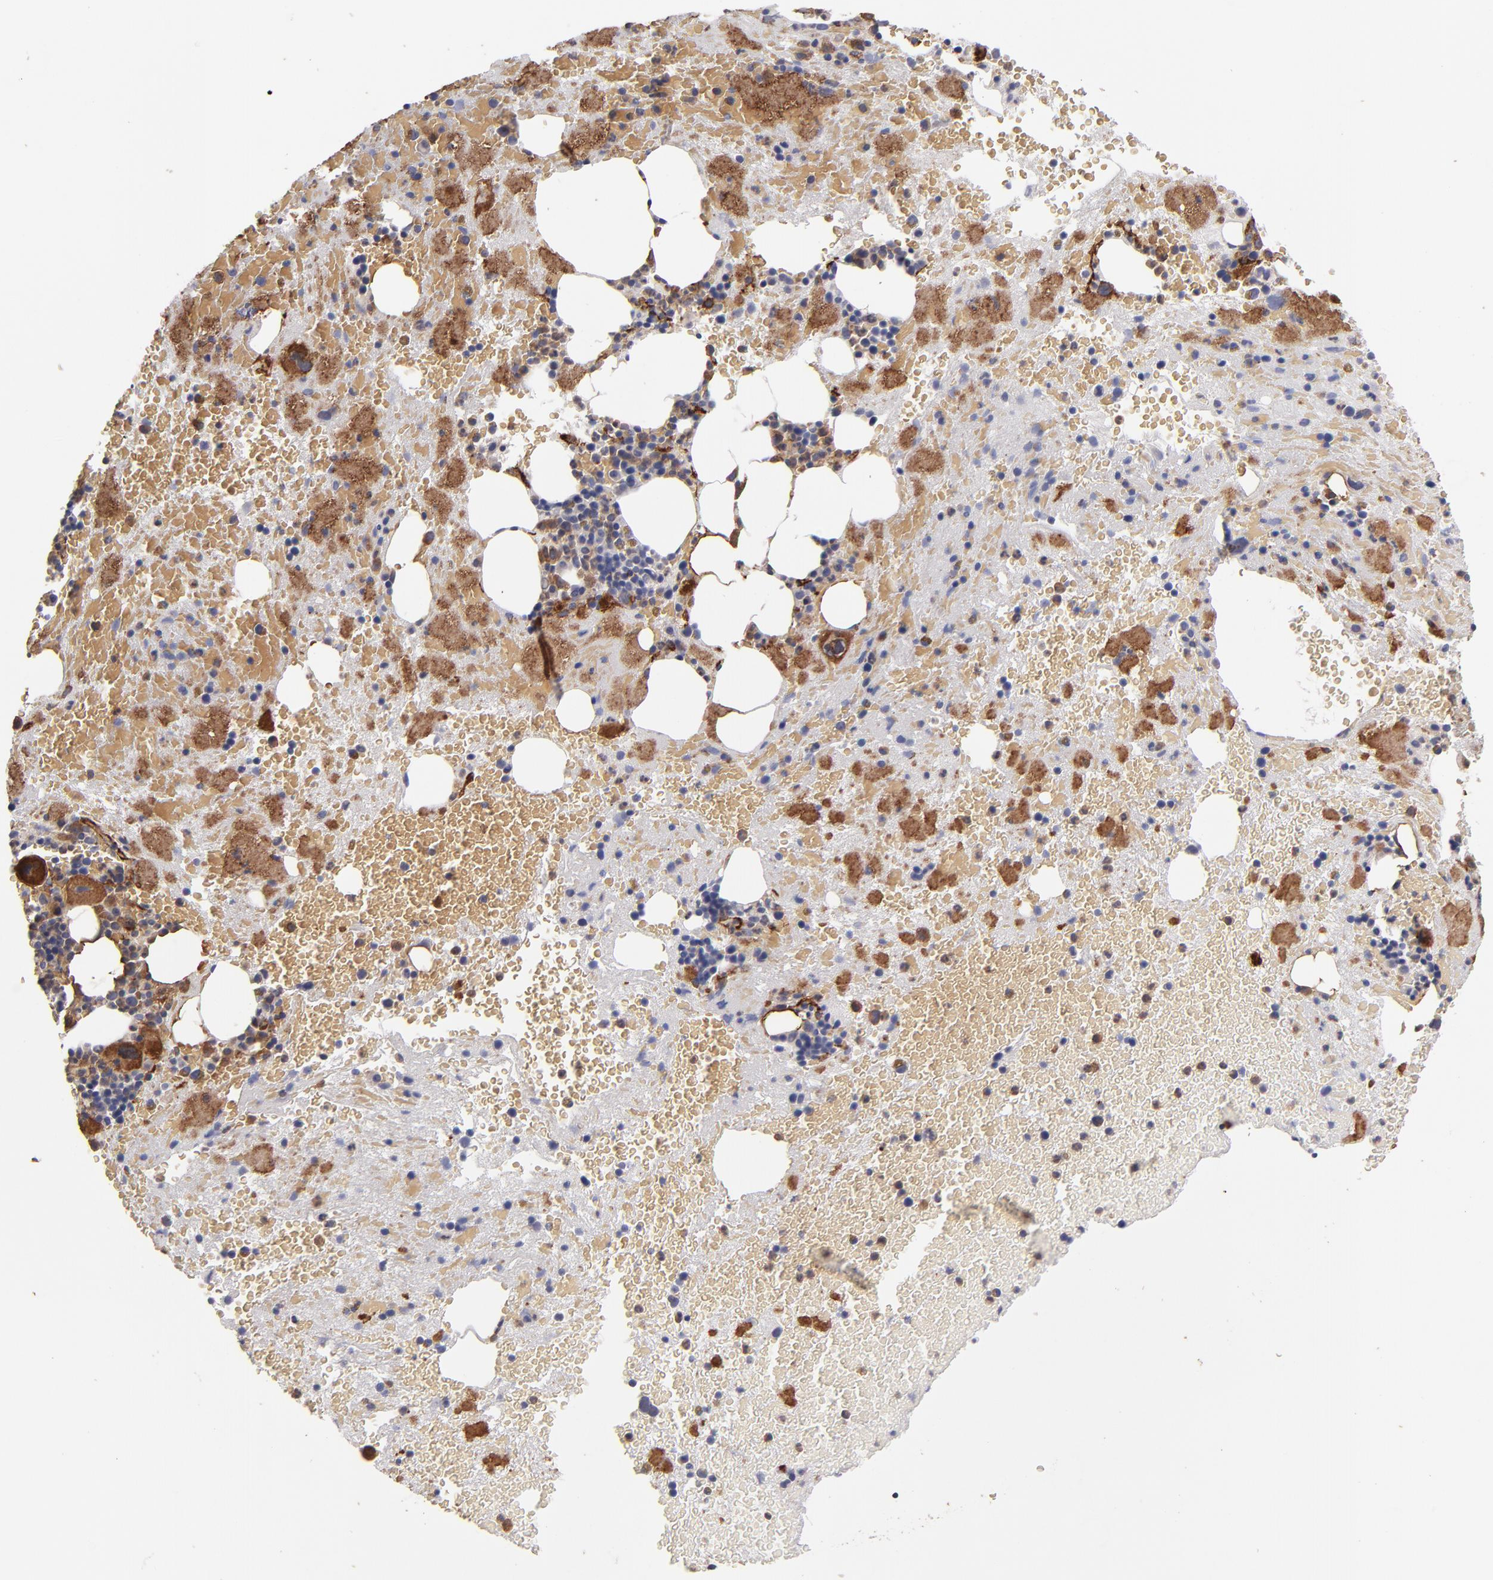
{"staining": {"intensity": "moderate", "quantity": "<25%", "location": "cytoplasmic/membranous"}, "tissue": "bone marrow", "cell_type": "Hematopoietic cells", "image_type": "normal", "snomed": [{"axis": "morphology", "description": "Normal tissue, NOS"}, {"axis": "topography", "description": "Bone marrow"}], "caption": "A histopathology image showing moderate cytoplasmic/membranous staining in approximately <25% of hematopoietic cells in normal bone marrow, as visualized by brown immunohistochemical staining.", "gene": "CLDN5", "patient": {"sex": "male", "age": 76}}